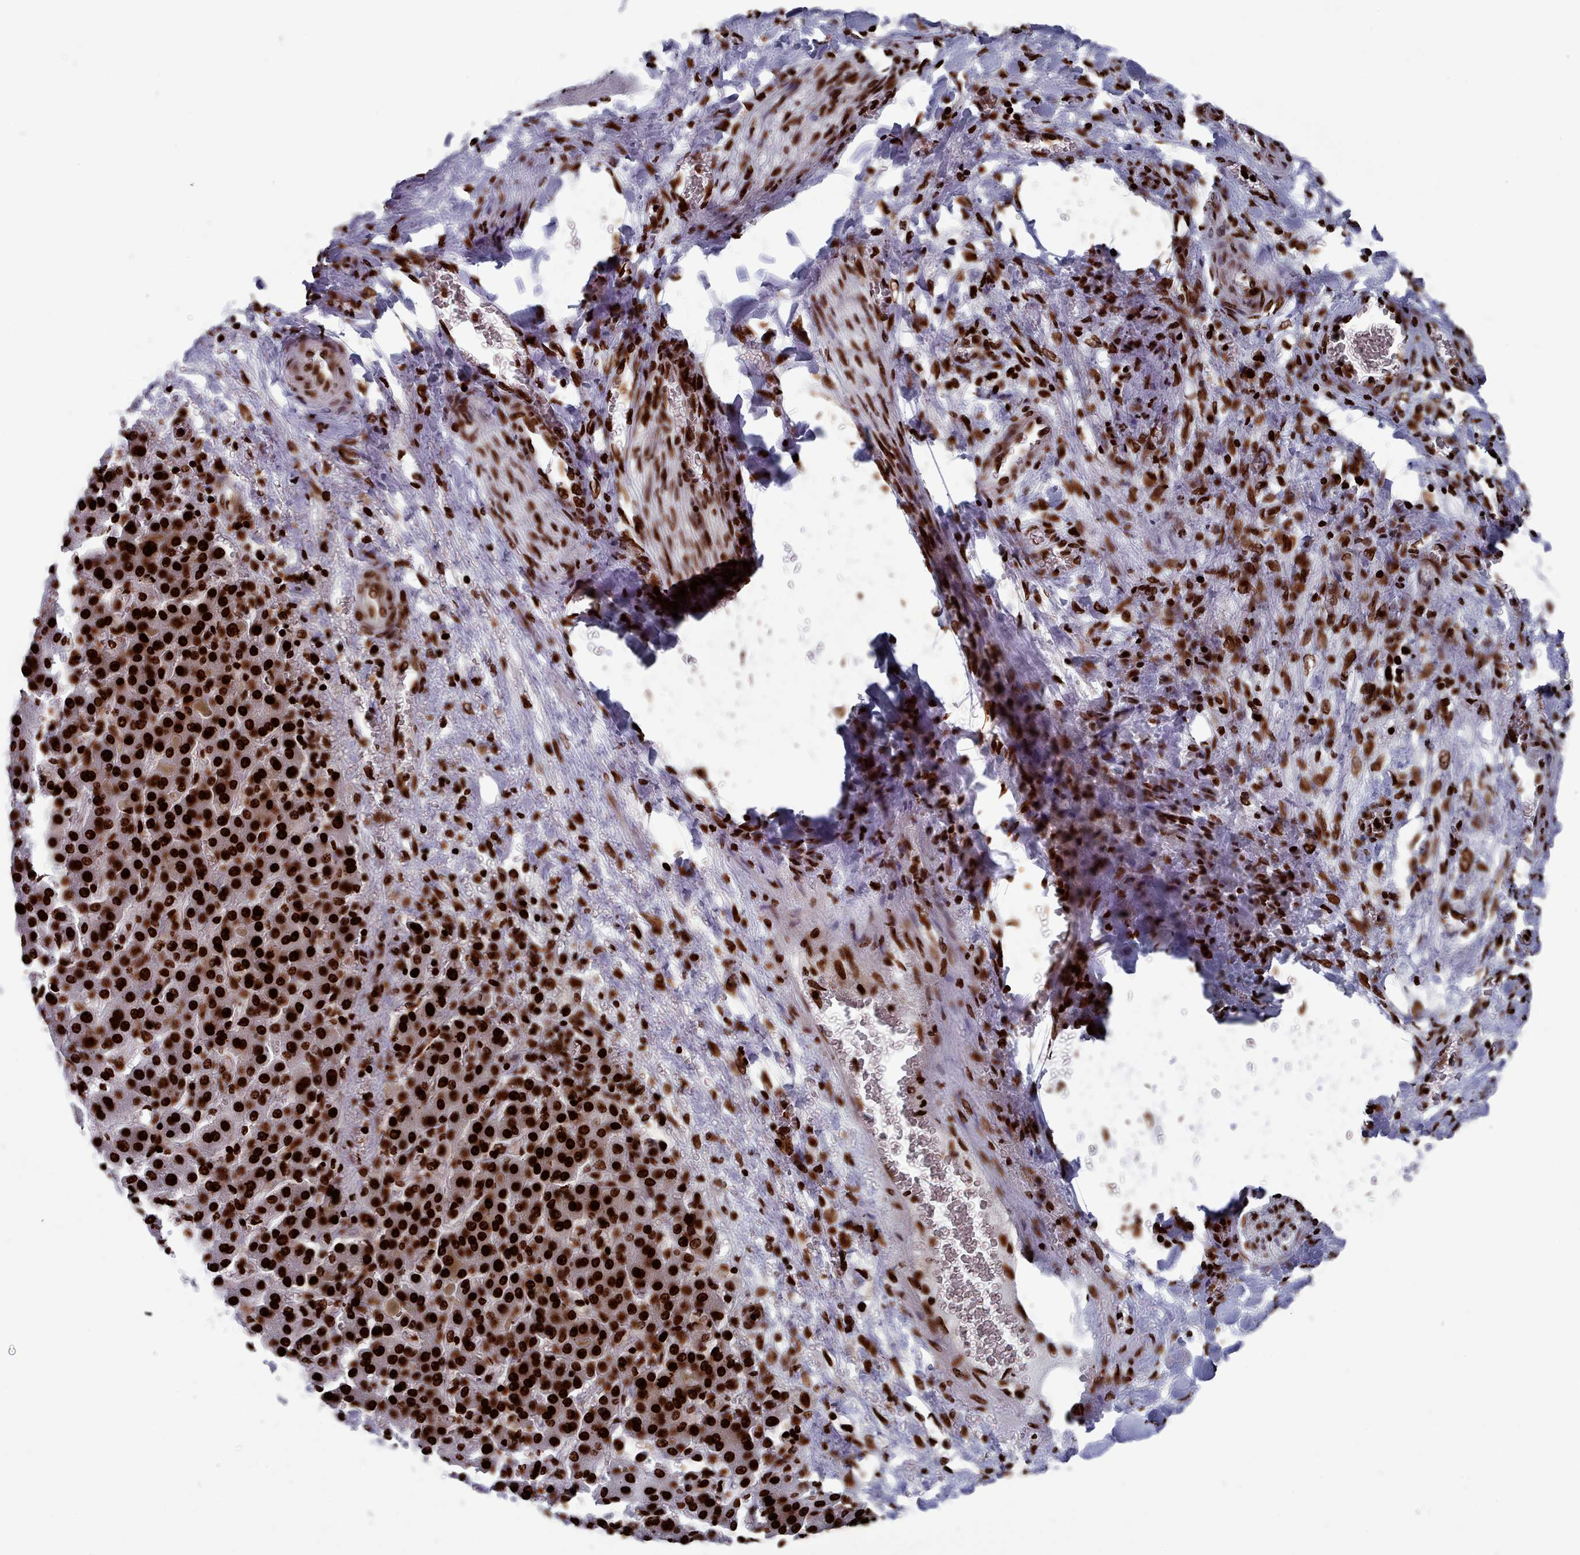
{"staining": {"intensity": "strong", "quantity": ">75%", "location": "nuclear"}, "tissue": "liver cancer", "cell_type": "Tumor cells", "image_type": "cancer", "snomed": [{"axis": "morphology", "description": "Cholangiocarcinoma"}, {"axis": "topography", "description": "Liver"}], "caption": "Liver cancer (cholangiocarcinoma) stained for a protein (brown) reveals strong nuclear positive expression in about >75% of tumor cells.", "gene": "PCDHB12", "patient": {"sex": "female", "age": 52}}